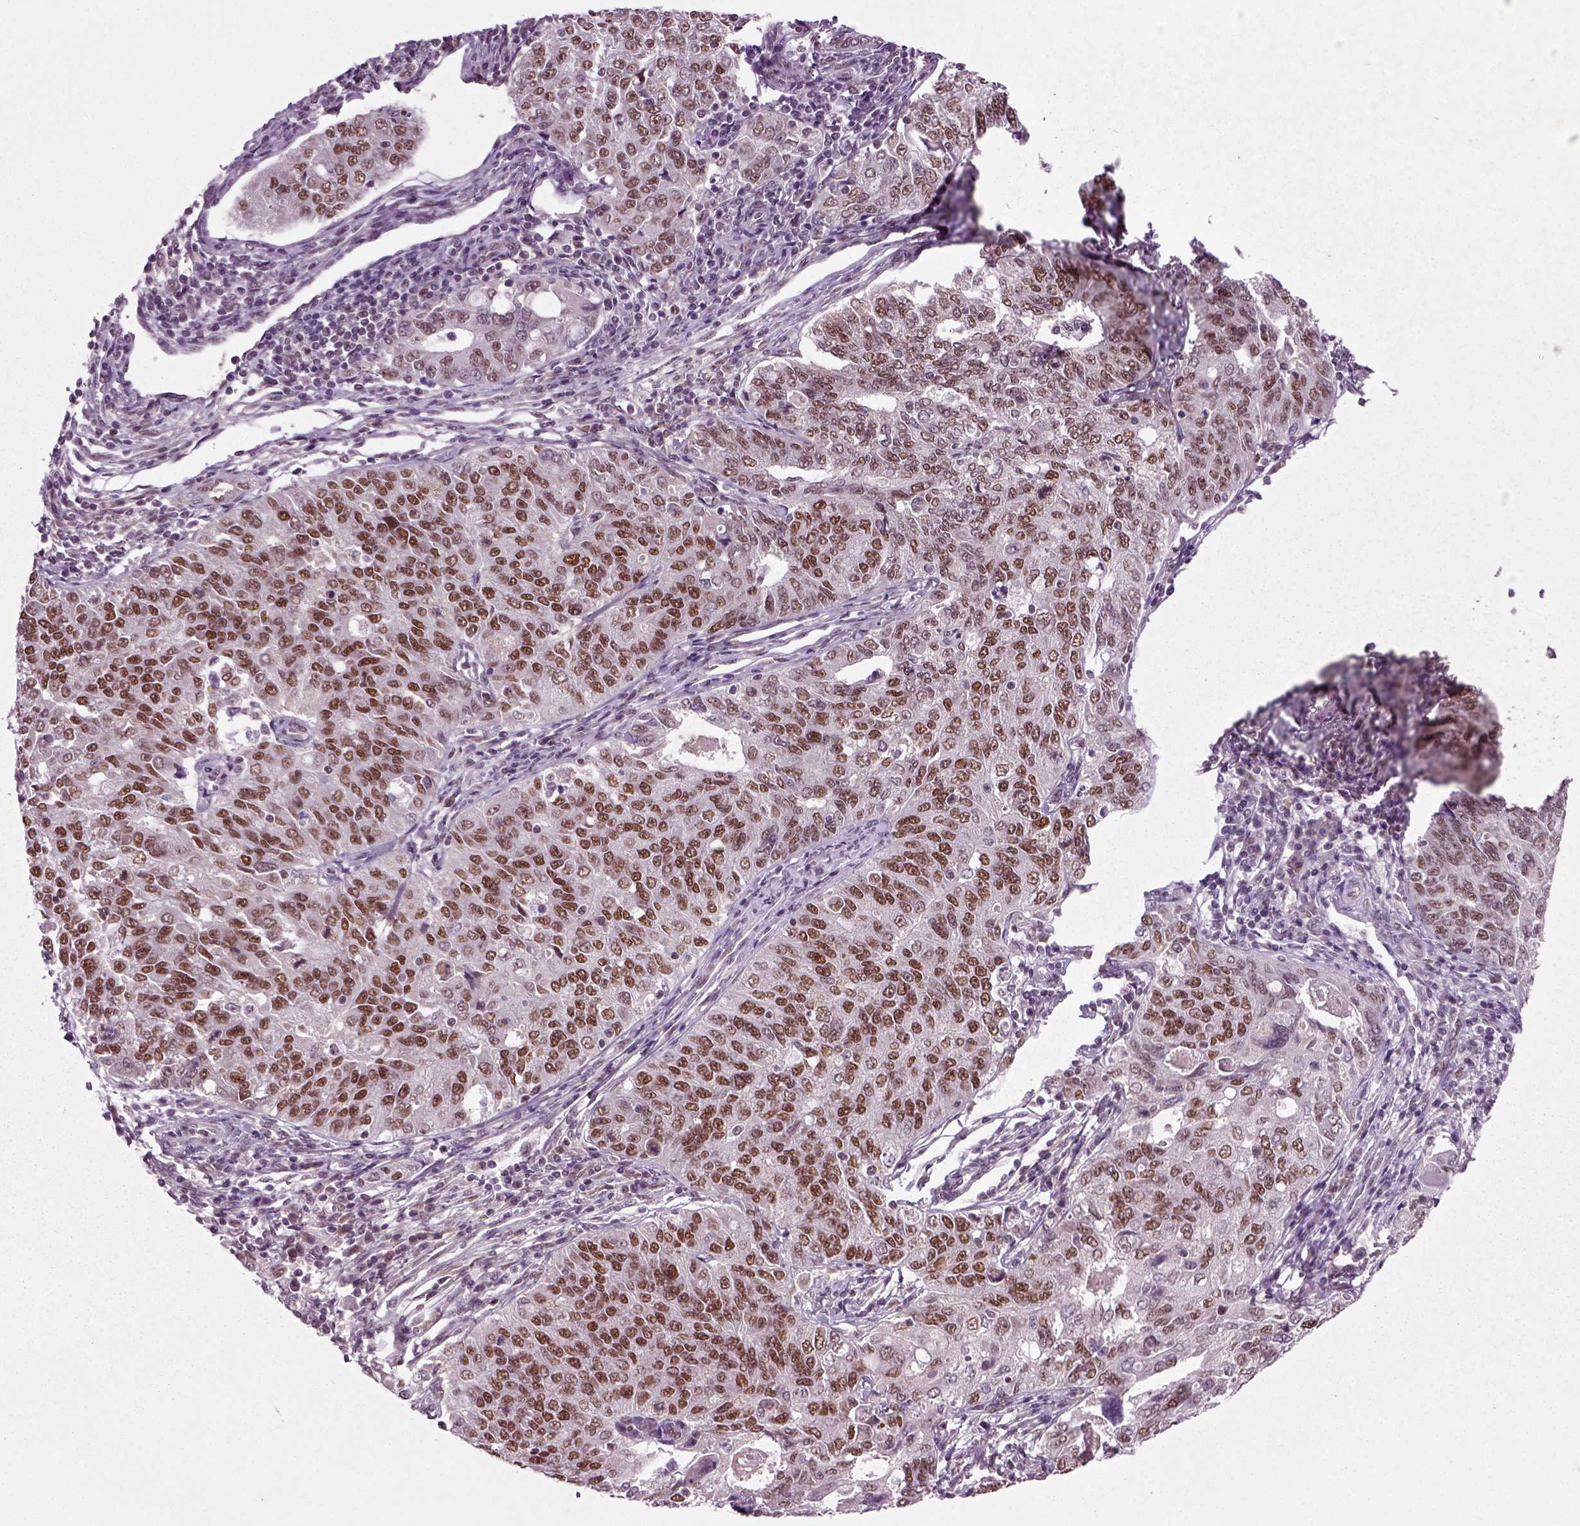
{"staining": {"intensity": "strong", "quantity": ">75%", "location": "nuclear"}, "tissue": "endometrial cancer", "cell_type": "Tumor cells", "image_type": "cancer", "snomed": [{"axis": "morphology", "description": "Adenocarcinoma, NOS"}, {"axis": "topography", "description": "Endometrium"}], "caption": "This is a photomicrograph of immunohistochemistry staining of endometrial cancer, which shows strong expression in the nuclear of tumor cells.", "gene": "RCOR3", "patient": {"sex": "female", "age": 43}}